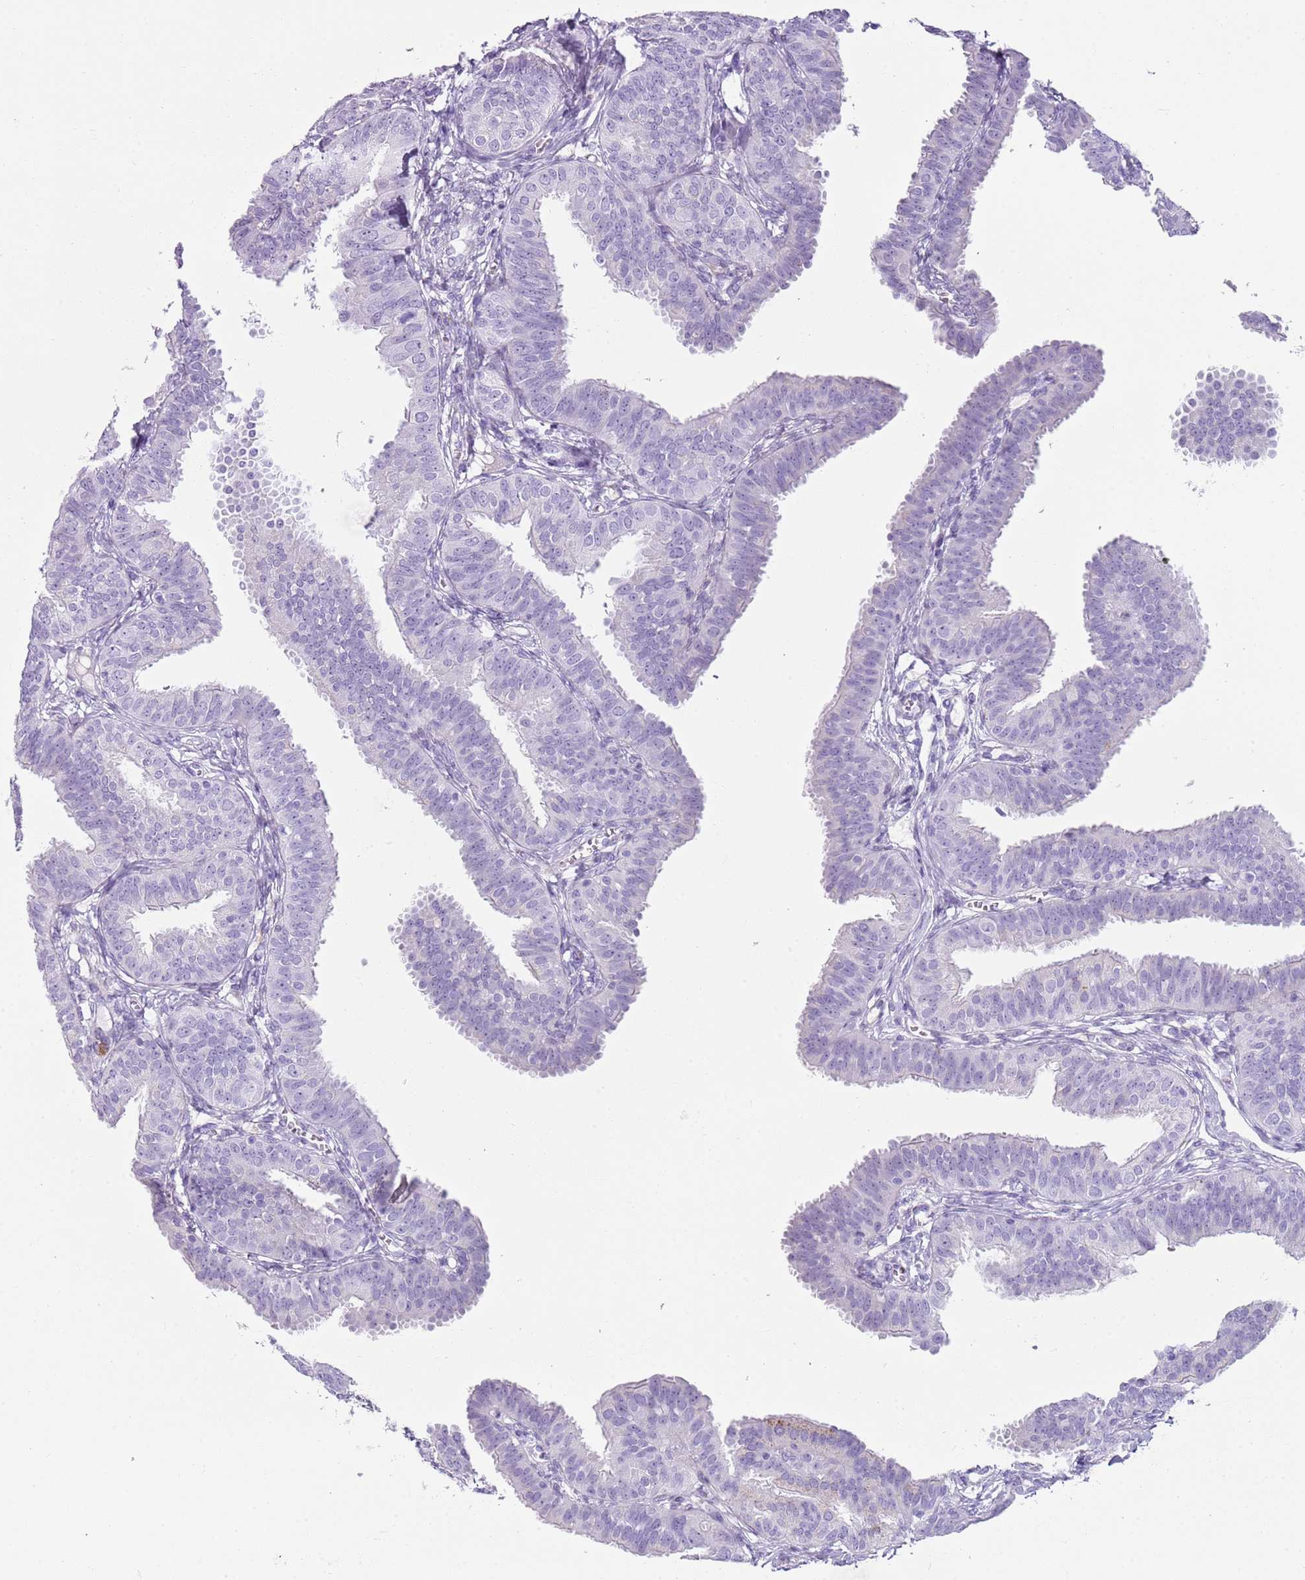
{"staining": {"intensity": "negative", "quantity": "none", "location": "none"}, "tissue": "fallopian tube", "cell_type": "Glandular cells", "image_type": "normal", "snomed": [{"axis": "morphology", "description": "Normal tissue, NOS"}, {"axis": "topography", "description": "Fallopian tube"}], "caption": "A histopathology image of fallopian tube stained for a protein reveals no brown staining in glandular cells. (Immunohistochemistry (ihc), brightfield microscopy, high magnification).", "gene": "CD177", "patient": {"sex": "female", "age": 35}}